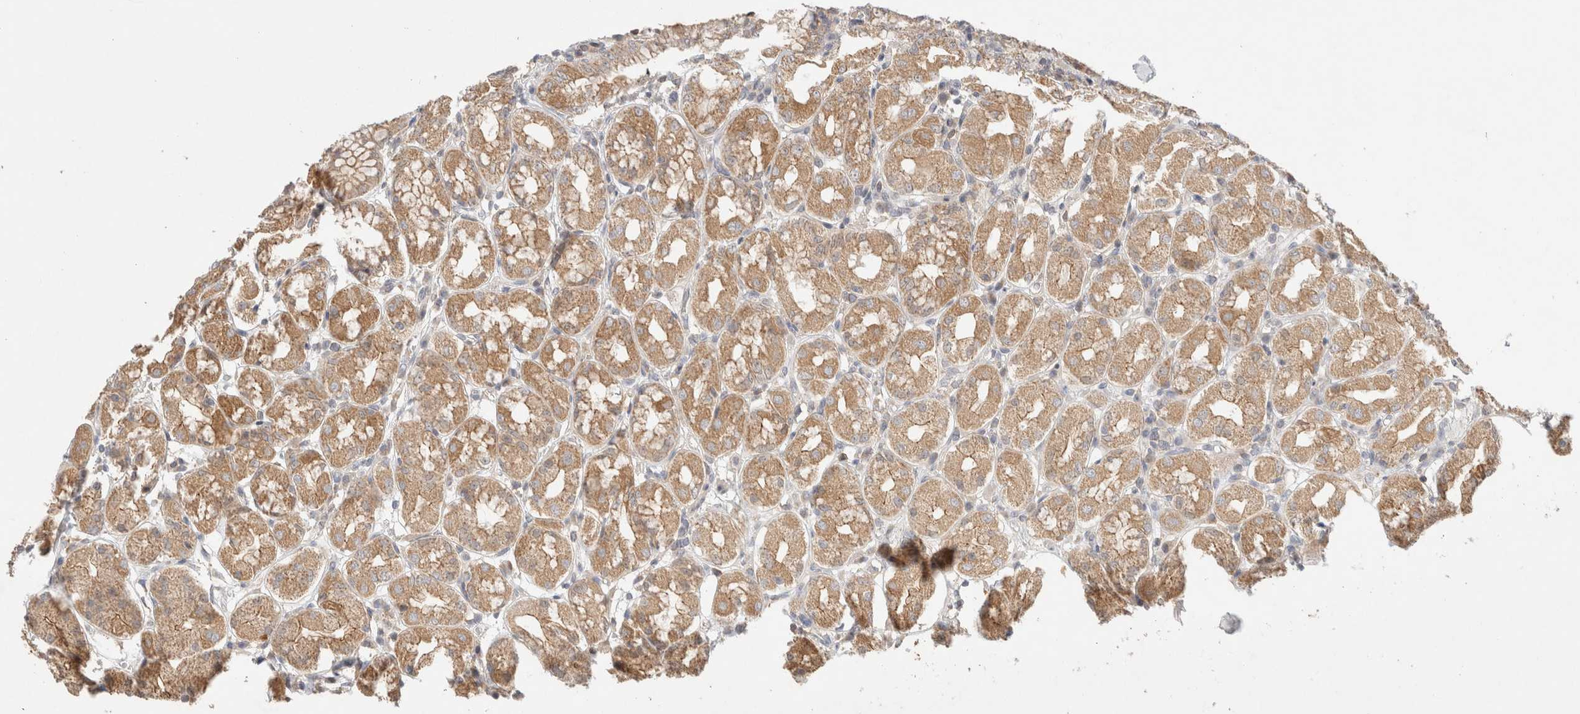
{"staining": {"intensity": "moderate", "quantity": ">75%", "location": "cytoplasmic/membranous"}, "tissue": "stomach", "cell_type": "Glandular cells", "image_type": "normal", "snomed": [{"axis": "morphology", "description": "Normal tissue, NOS"}, {"axis": "topography", "description": "Stomach"}, {"axis": "topography", "description": "Stomach, lower"}], "caption": "IHC staining of unremarkable stomach, which reveals medium levels of moderate cytoplasmic/membranous staining in about >75% of glandular cells indicating moderate cytoplasmic/membranous protein staining. The staining was performed using DAB (brown) for protein detection and nuclei were counterstained in hematoxylin (blue).", "gene": "MRM3", "patient": {"sex": "female", "age": 56}}